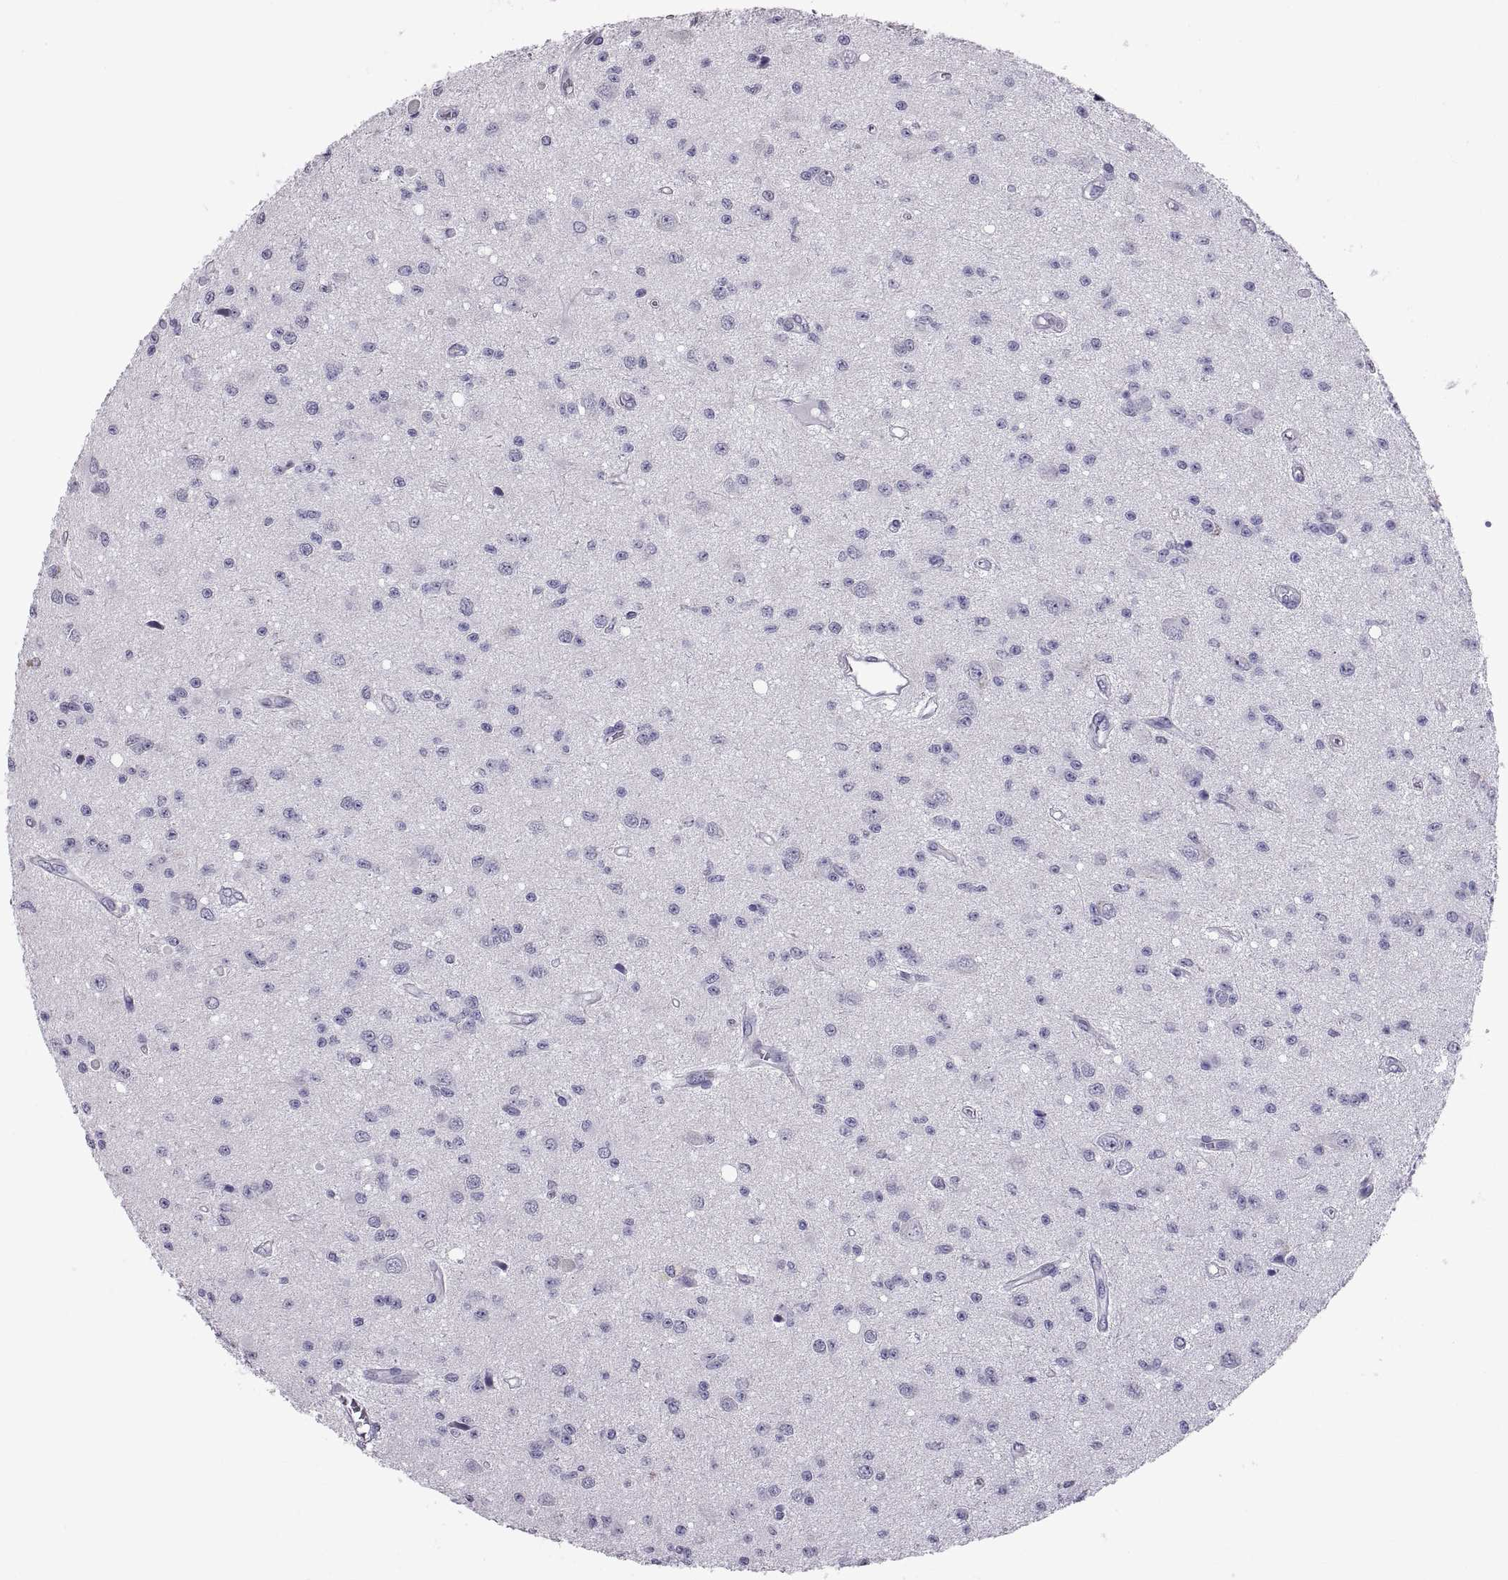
{"staining": {"intensity": "negative", "quantity": "none", "location": "none"}, "tissue": "glioma", "cell_type": "Tumor cells", "image_type": "cancer", "snomed": [{"axis": "morphology", "description": "Glioma, malignant, Low grade"}, {"axis": "topography", "description": "Brain"}], "caption": "A high-resolution histopathology image shows immunohistochemistry (IHC) staining of malignant low-grade glioma, which exhibits no significant expression in tumor cells.", "gene": "RNASE12", "patient": {"sex": "female", "age": 45}}